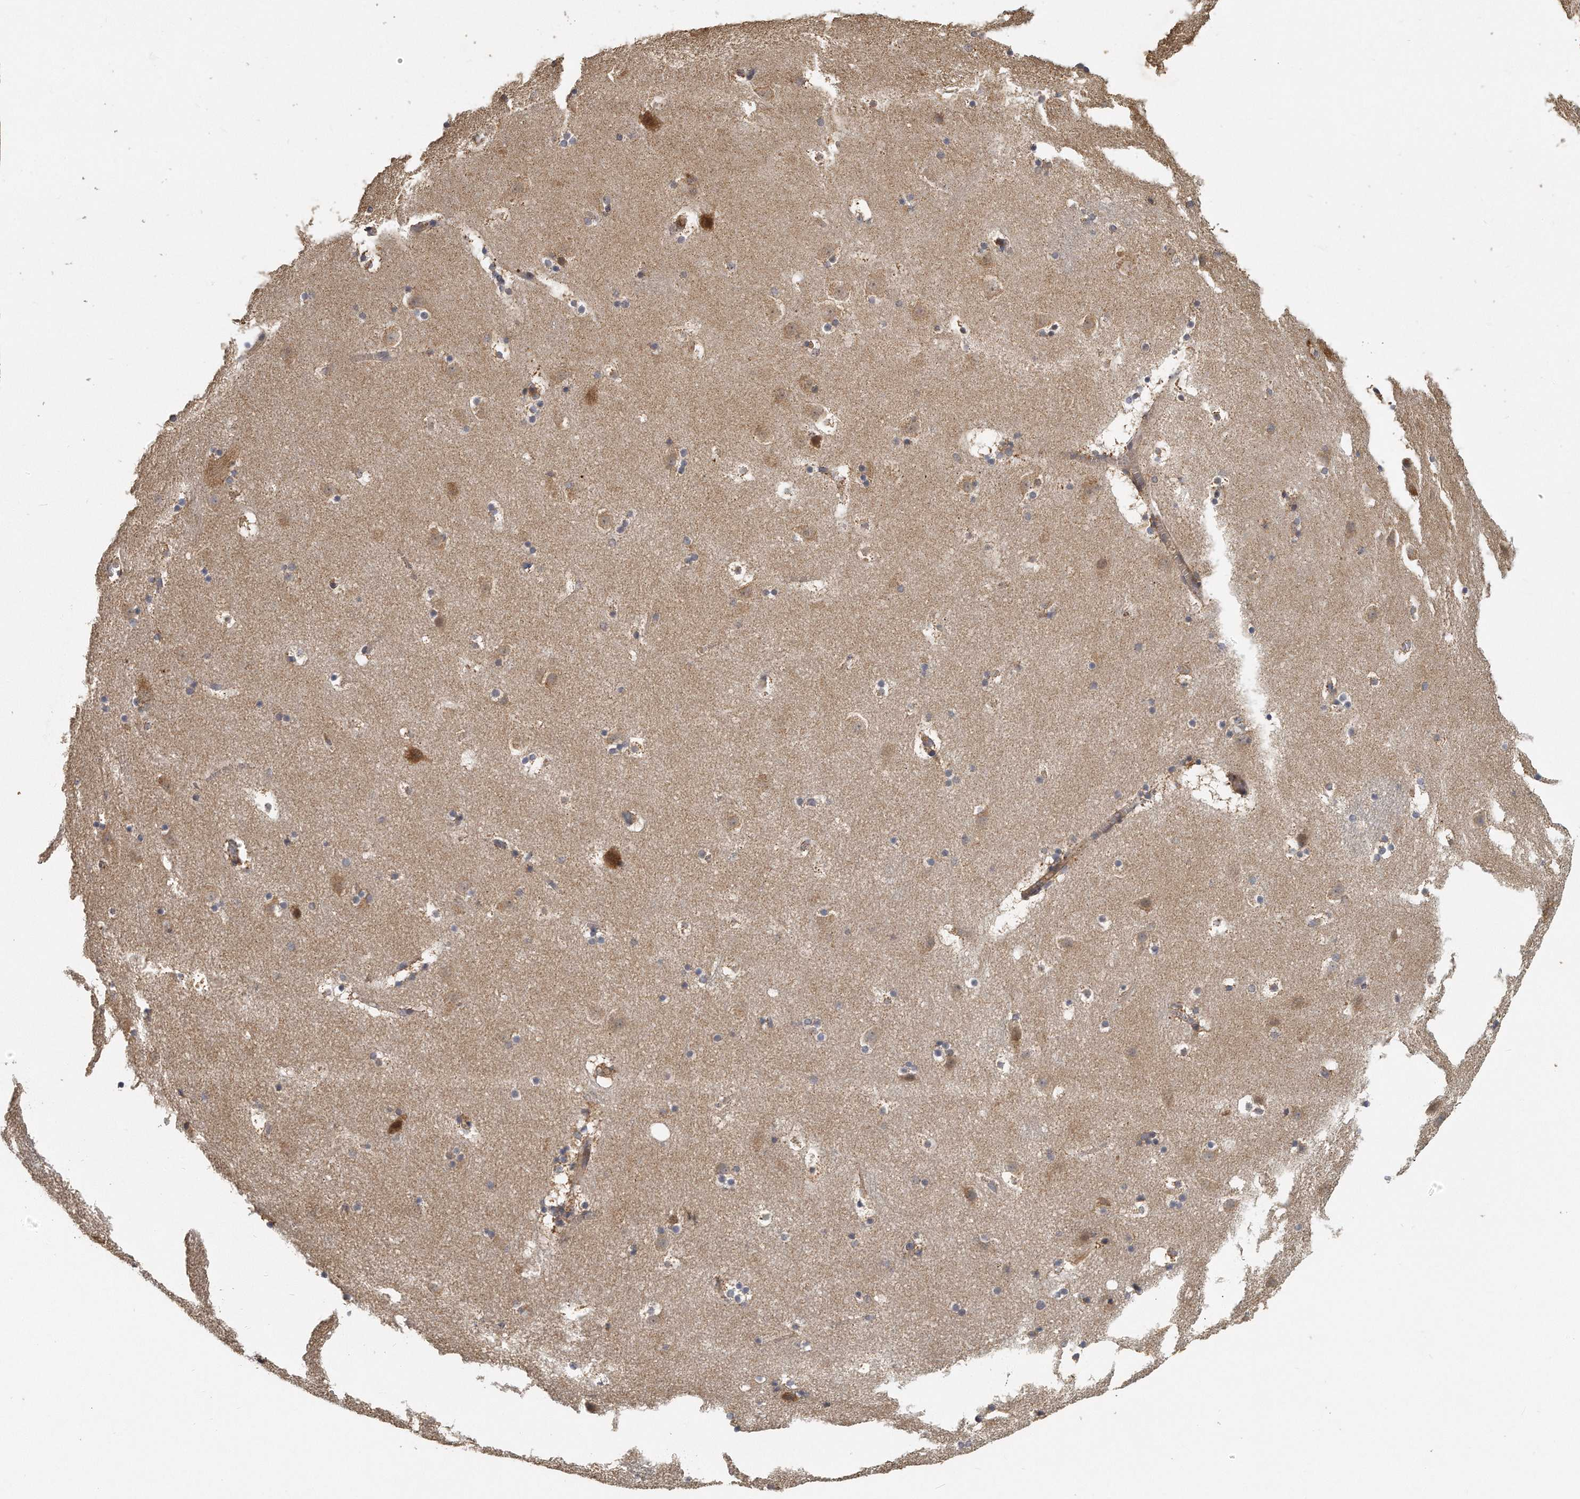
{"staining": {"intensity": "weak", "quantity": "25%-75%", "location": "cytoplasmic/membranous"}, "tissue": "caudate", "cell_type": "Glial cells", "image_type": "normal", "snomed": [{"axis": "morphology", "description": "Normal tissue, NOS"}, {"axis": "topography", "description": "Lateral ventricle wall"}], "caption": "Unremarkable caudate shows weak cytoplasmic/membranous staining in about 25%-75% of glial cells, visualized by immunohistochemistry. Nuclei are stained in blue.", "gene": "EIF3I", "patient": {"sex": "male", "age": 45}}